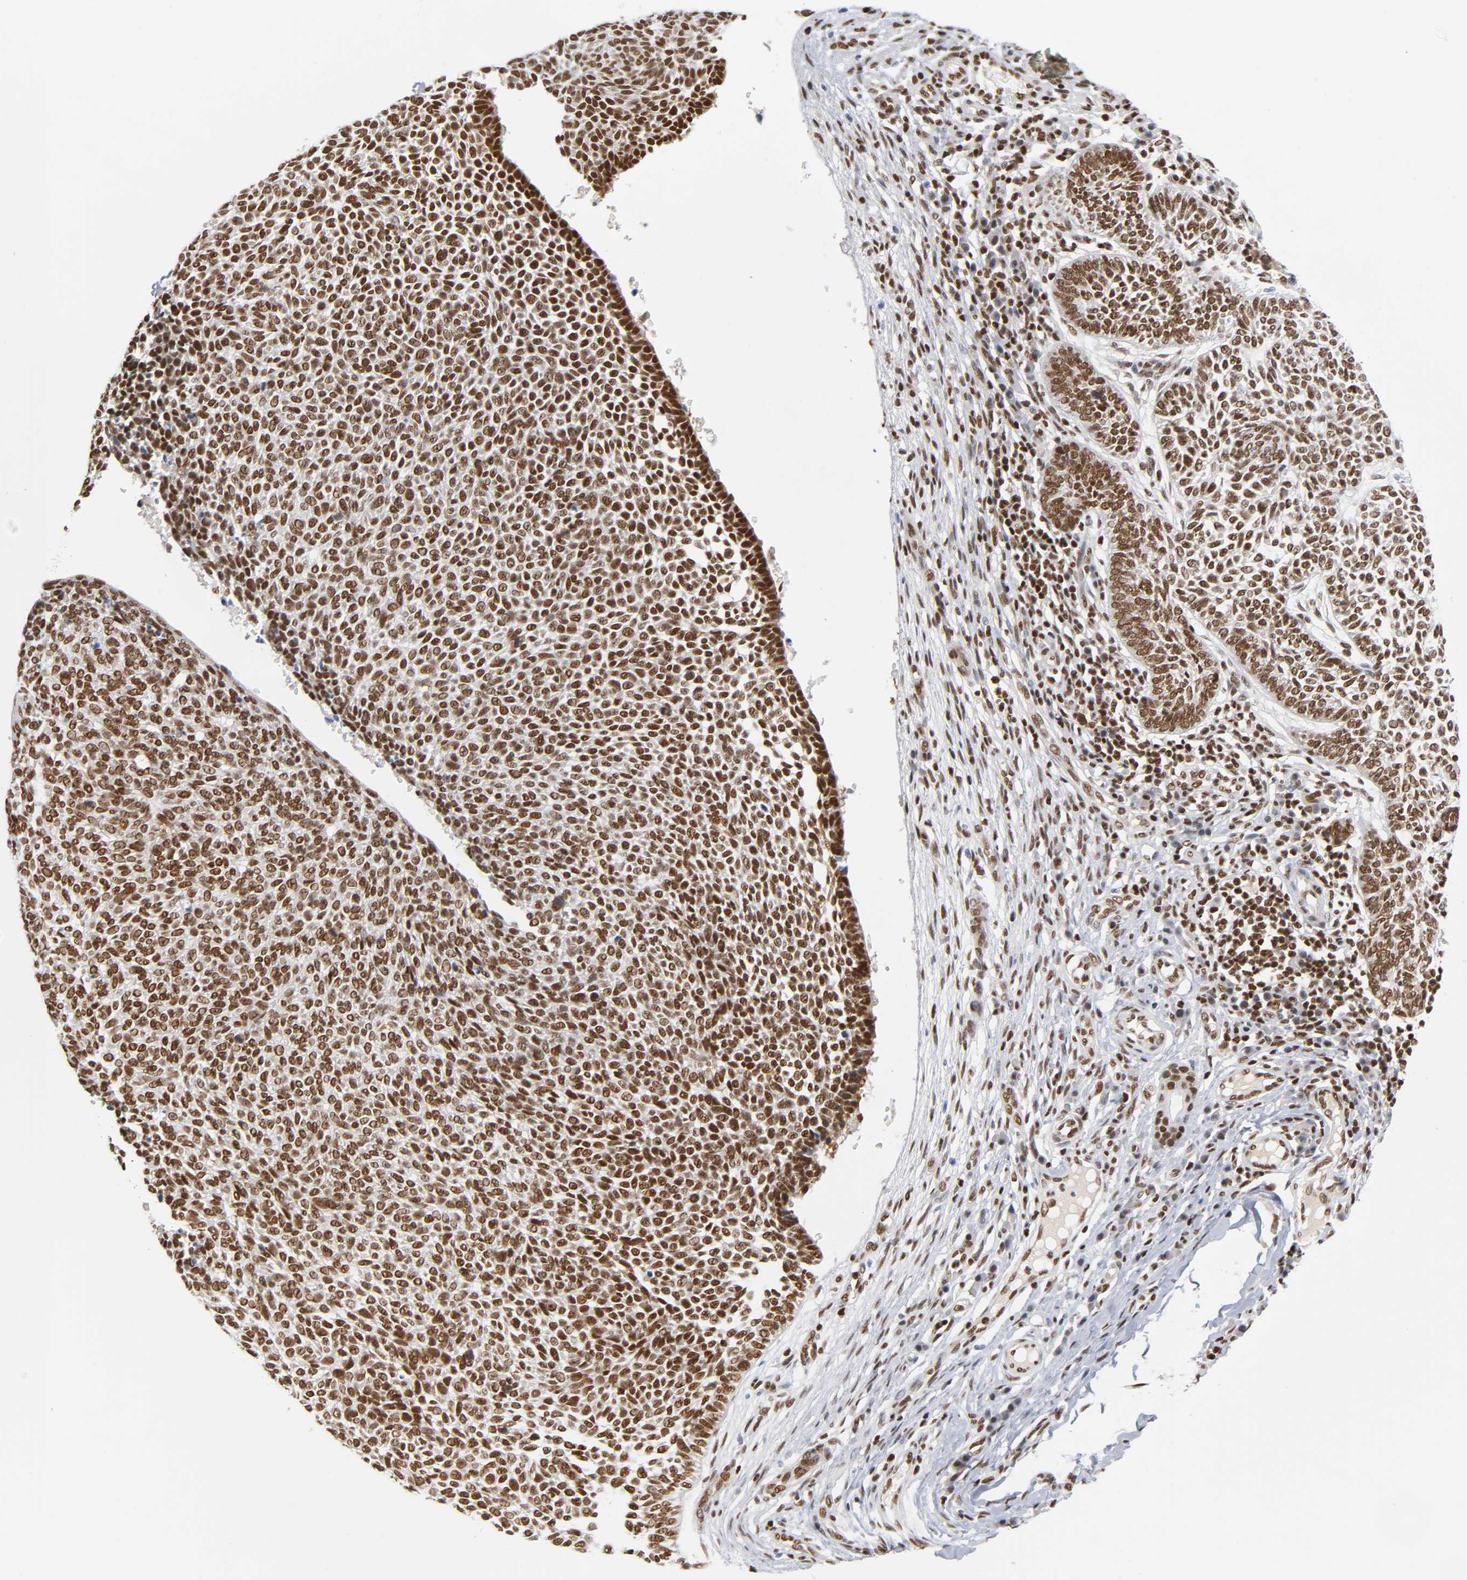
{"staining": {"intensity": "strong", "quantity": ">75%", "location": "nuclear"}, "tissue": "skin cancer", "cell_type": "Tumor cells", "image_type": "cancer", "snomed": [{"axis": "morphology", "description": "Normal tissue, NOS"}, {"axis": "morphology", "description": "Basal cell carcinoma"}, {"axis": "topography", "description": "Skin"}], "caption": "Skin basal cell carcinoma tissue demonstrates strong nuclear positivity in about >75% of tumor cells", "gene": "ILKAP", "patient": {"sex": "male", "age": 87}}